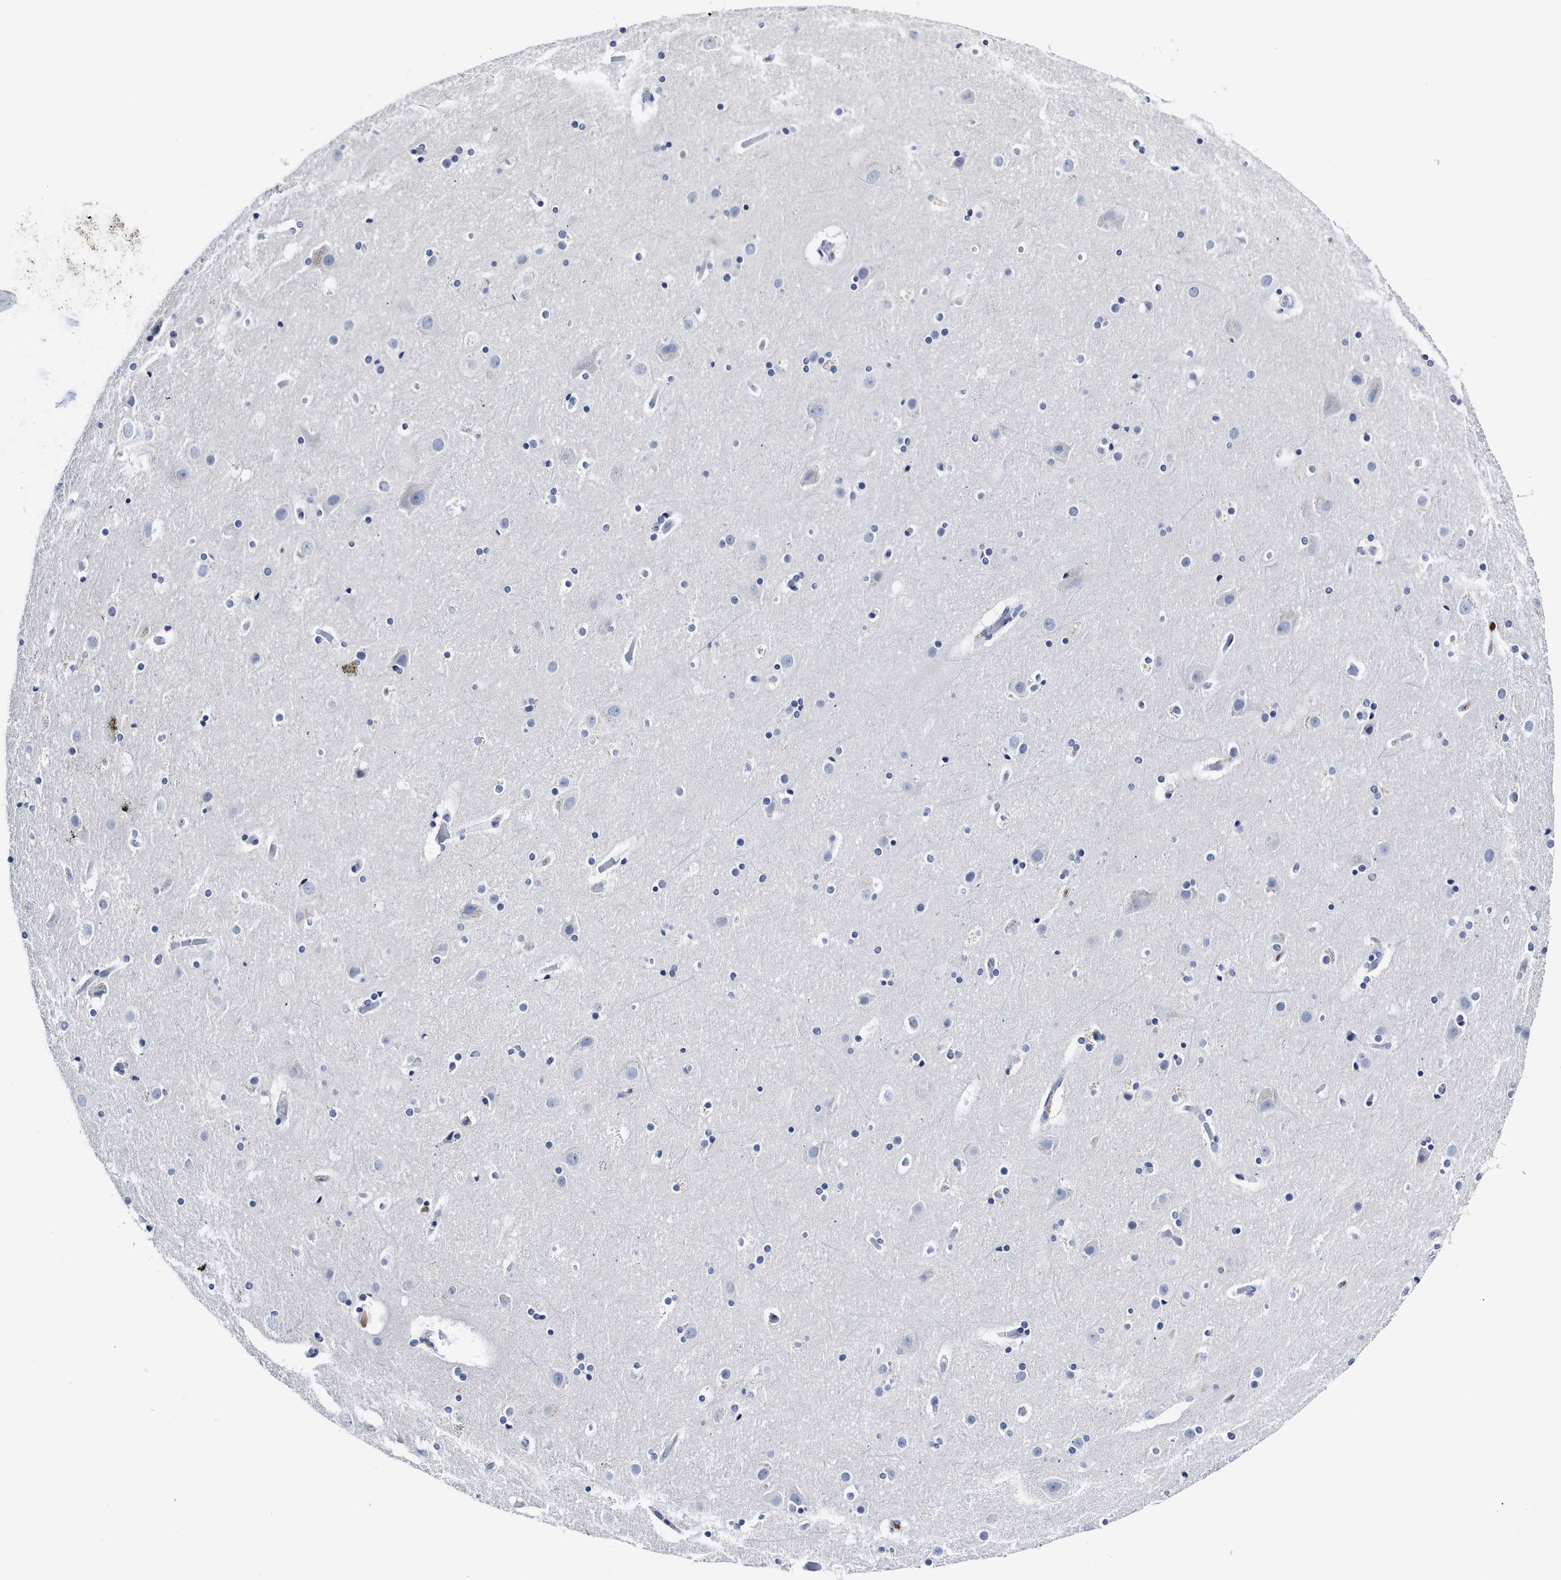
{"staining": {"intensity": "negative", "quantity": "none", "location": "none"}, "tissue": "cerebral cortex", "cell_type": "Endothelial cells", "image_type": "normal", "snomed": [{"axis": "morphology", "description": "Normal tissue, NOS"}, {"axis": "topography", "description": "Cerebral cortex"}], "caption": "The photomicrograph exhibits no significant positivity in endothelial cells of cerebral cortex.", "gene": "C2", "patient": {"sex": "male", "age": 57}}